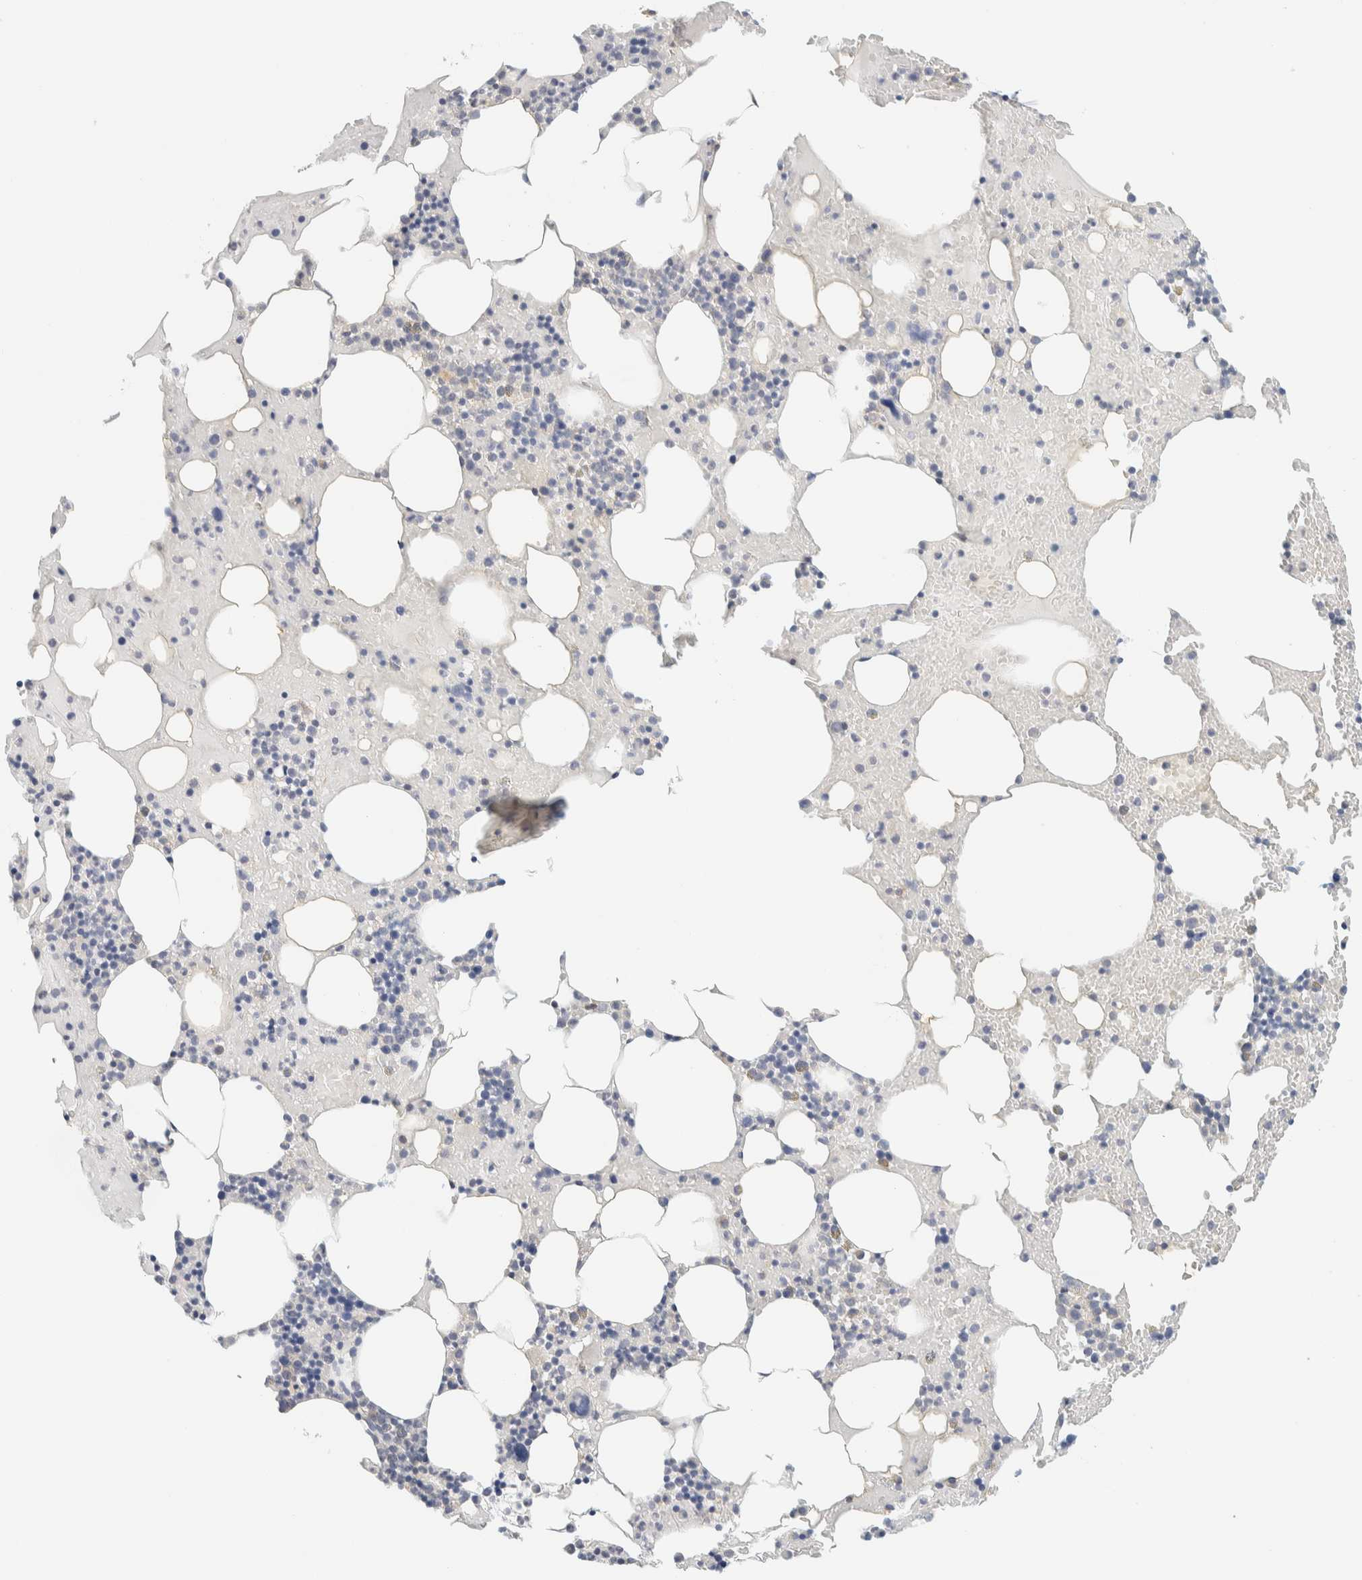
{"staining": {"intensity": "moderate", "quantity": "<25%", "location": "cytoplasmic/membranous"}, "tissue": "bone marrow", "cell_type": "Hematopoietic cells", "image_type": "normal", "snomed": [{"axis": "morphology", "description": "Normal tissue, NOS"}, {"axis": "morphology", "description": "Inflammation, NOS"}, {"axis": "topography", "description": "Bone marrow"}], "caption": "Immunohistochemical staining of benign human bone marrow shows low levels of moderate cytoplasmic/membranous staining in approximately <25% of hematopoietic cells.", "gene": "NT5C", "patient": {"sex": "male", "age": 68}}